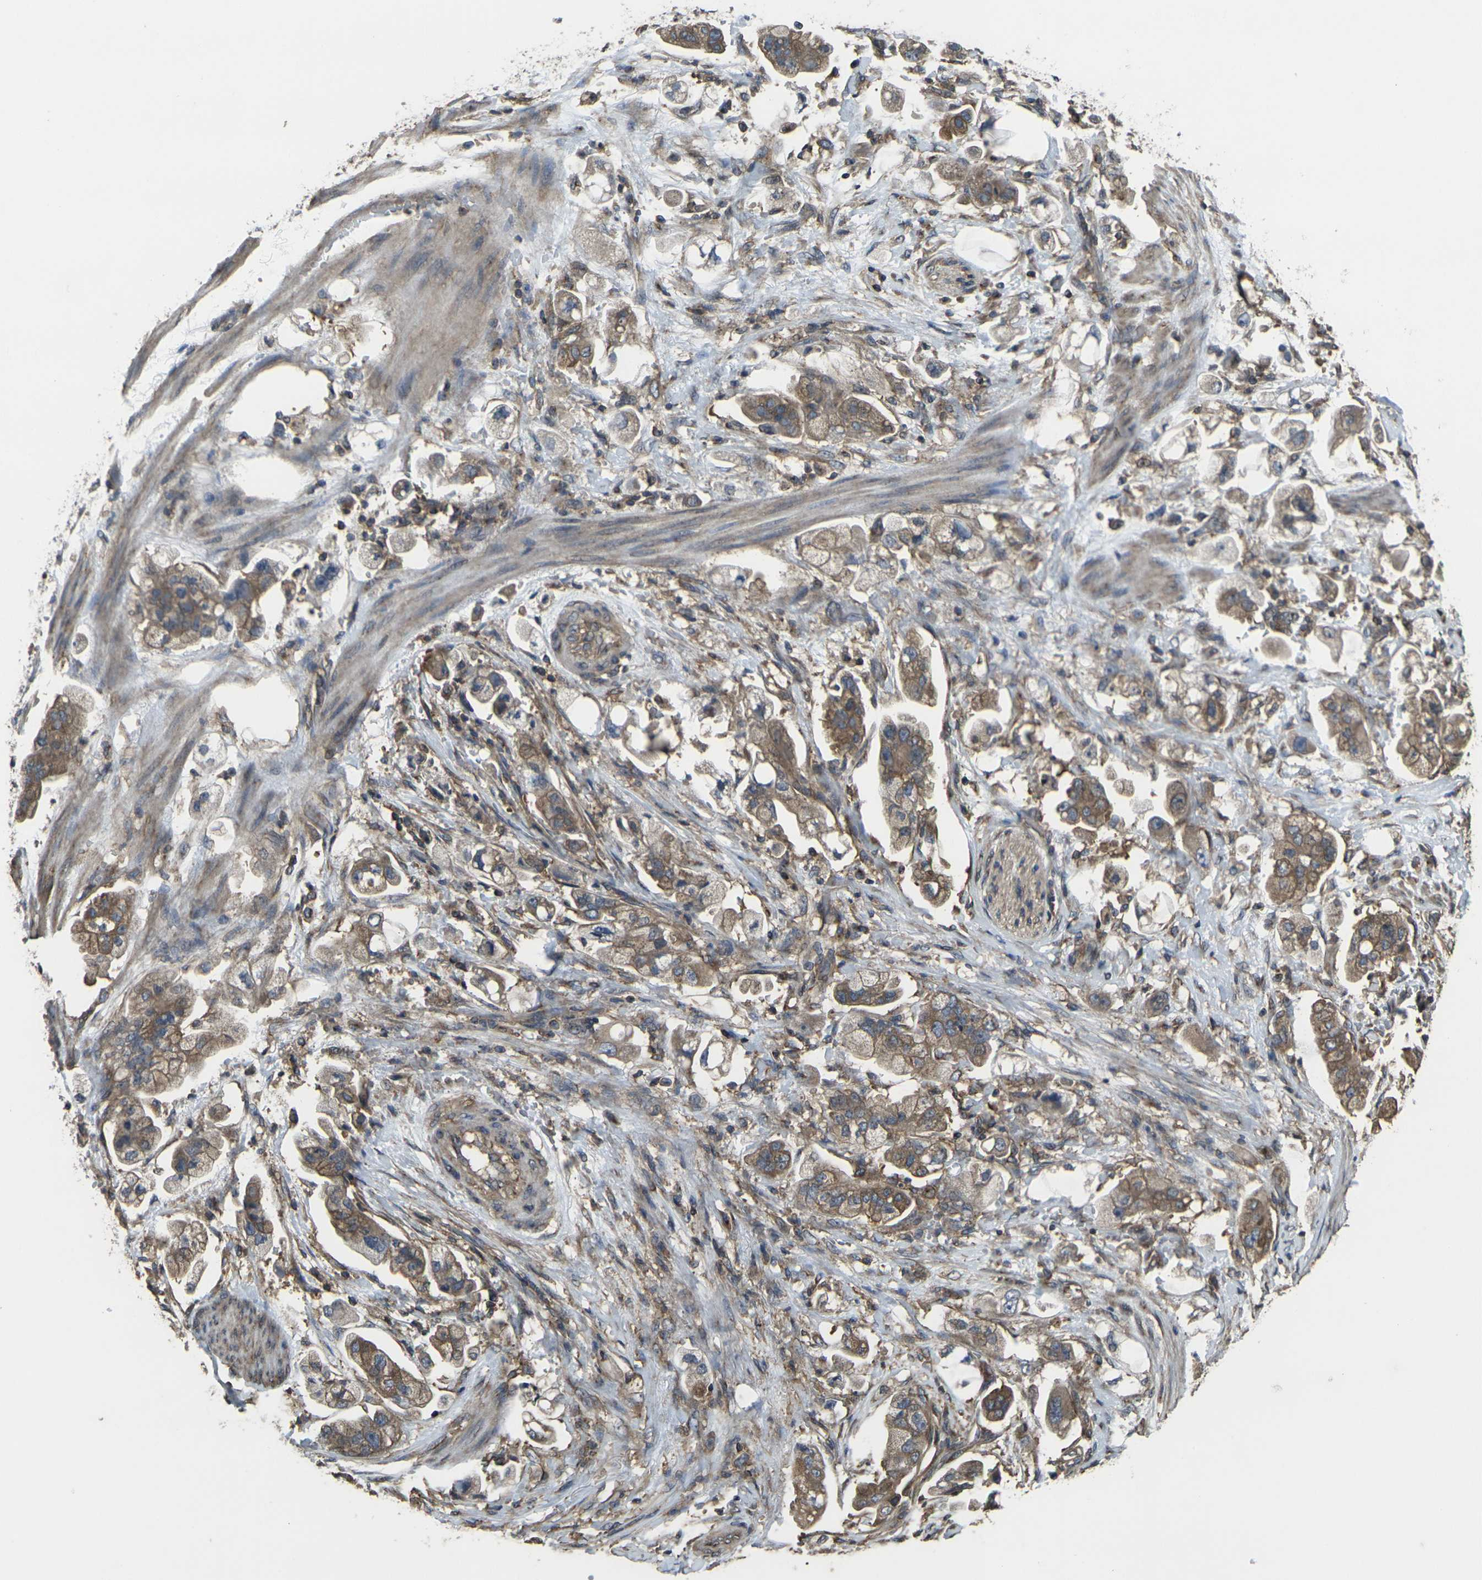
{"staining": {"intensity": "moderate", "quantity": ">75%", "location": "cytoplasmic/membranous"}, "tissue": "stomach cancer", "cell_type": "Tumor cells", "image_type": "cancer", "snomed": [{"axis": "morphology", "description": "Adenocarcinoma, NOS"}, {"axis": "topography", "description": "Stomach"}], "caption": "An immunohistochemistry (IHC) histopathology image of tumor tissue is shown. Protein staining in brown labels moderate cytoplasmic/membranous positivity in stomach cancer (adenocarcinoma) within tumor cells.", "gene": "PRKACB", "patient": {"sex": "male", "age": 62}}